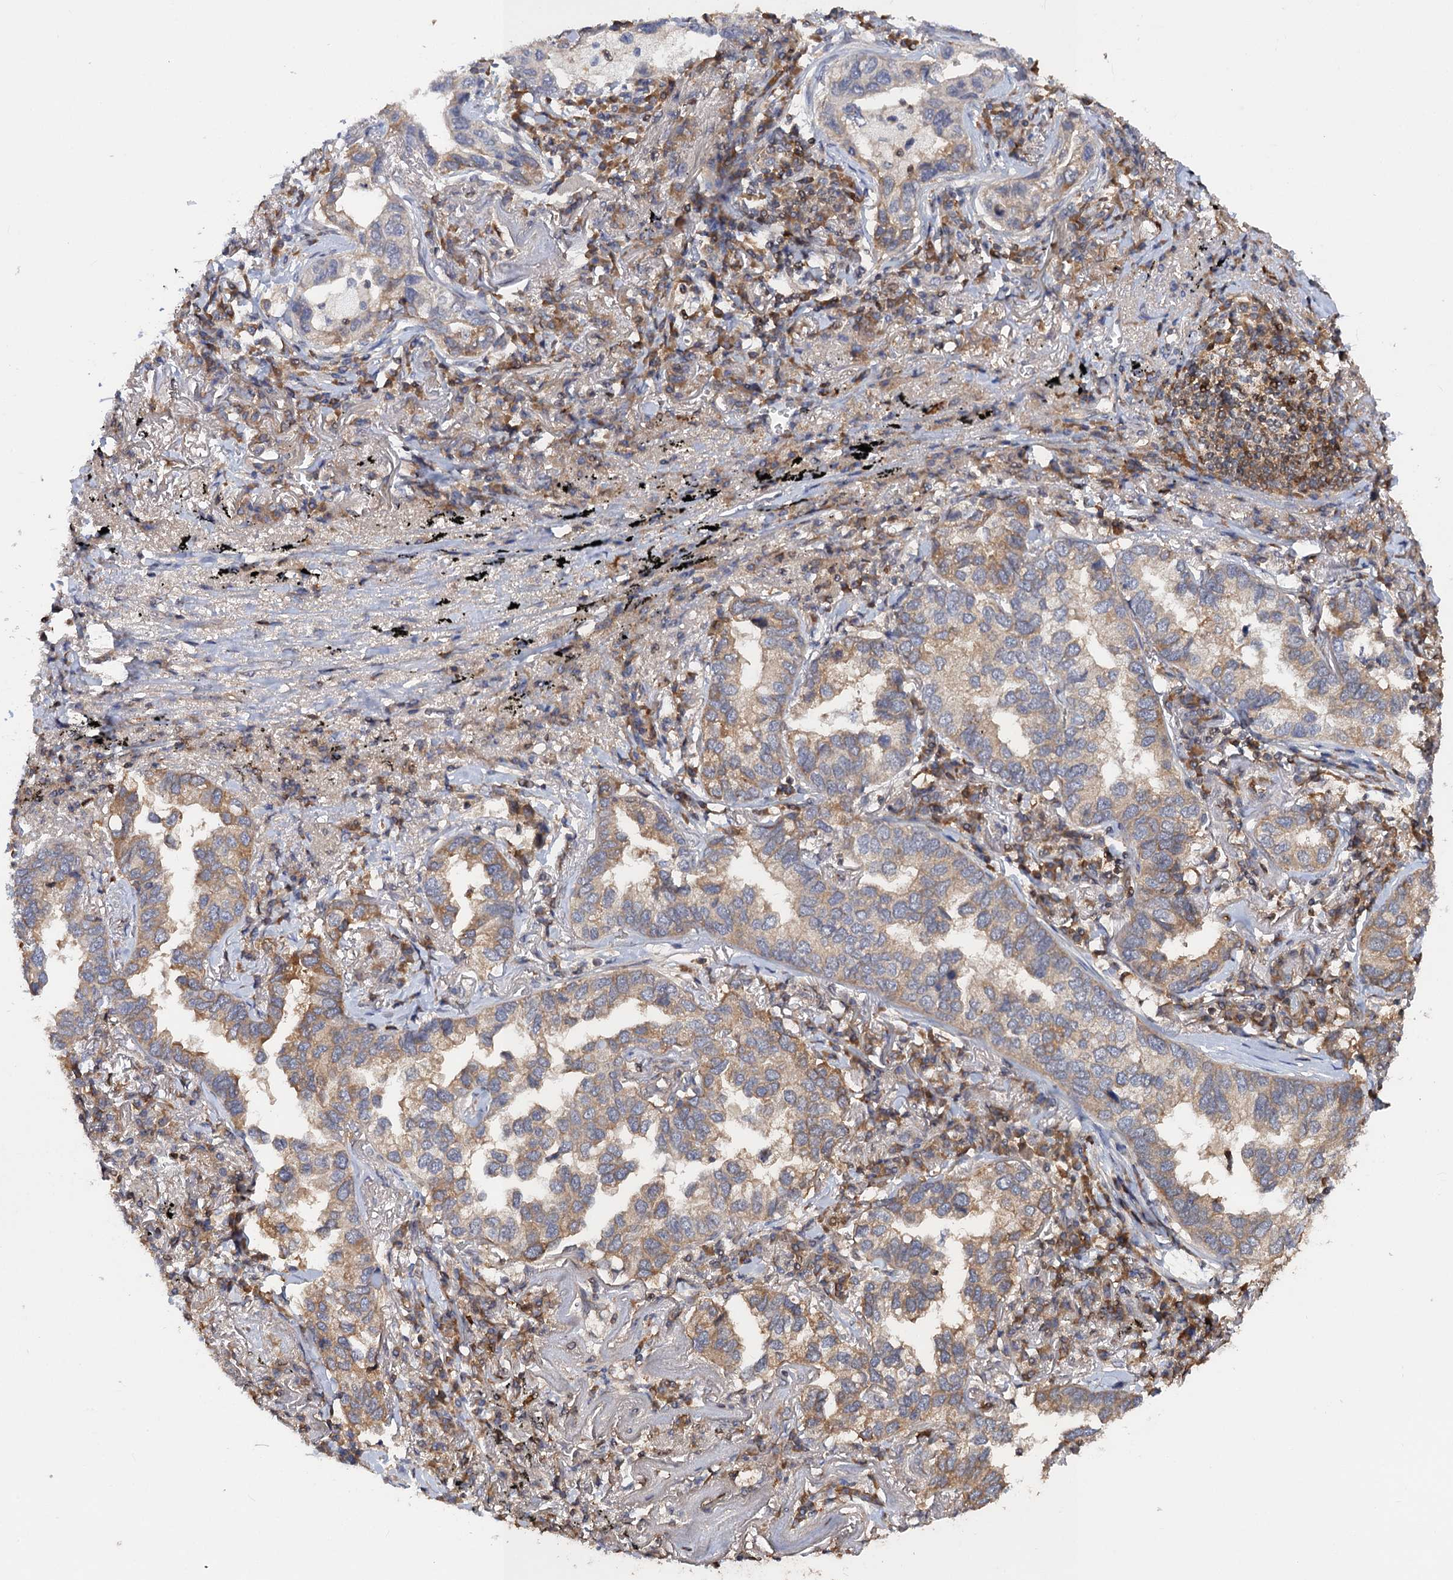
{"staining": {"intensity": "weak", "quantity": "25%-75%", "location": "cytoplasmic/membranous"}, "tissue": "lung cancer", "cell_type": "Tumor cells", "image_type": "cancer", "snomed": [{"axis": "morphology", "description": "Adenocarcinoma, NOS"}, {"axis": "topography", "description": "Lung"}], "caption": "Human lung cancer stained for a protein (brown) demonstrates weak cytoplasmic/membranous positive positivity in approximately 25%-75% of tumor cells.", "gene": "DGKA", "patient": {"sex": "male", "age": 65}}